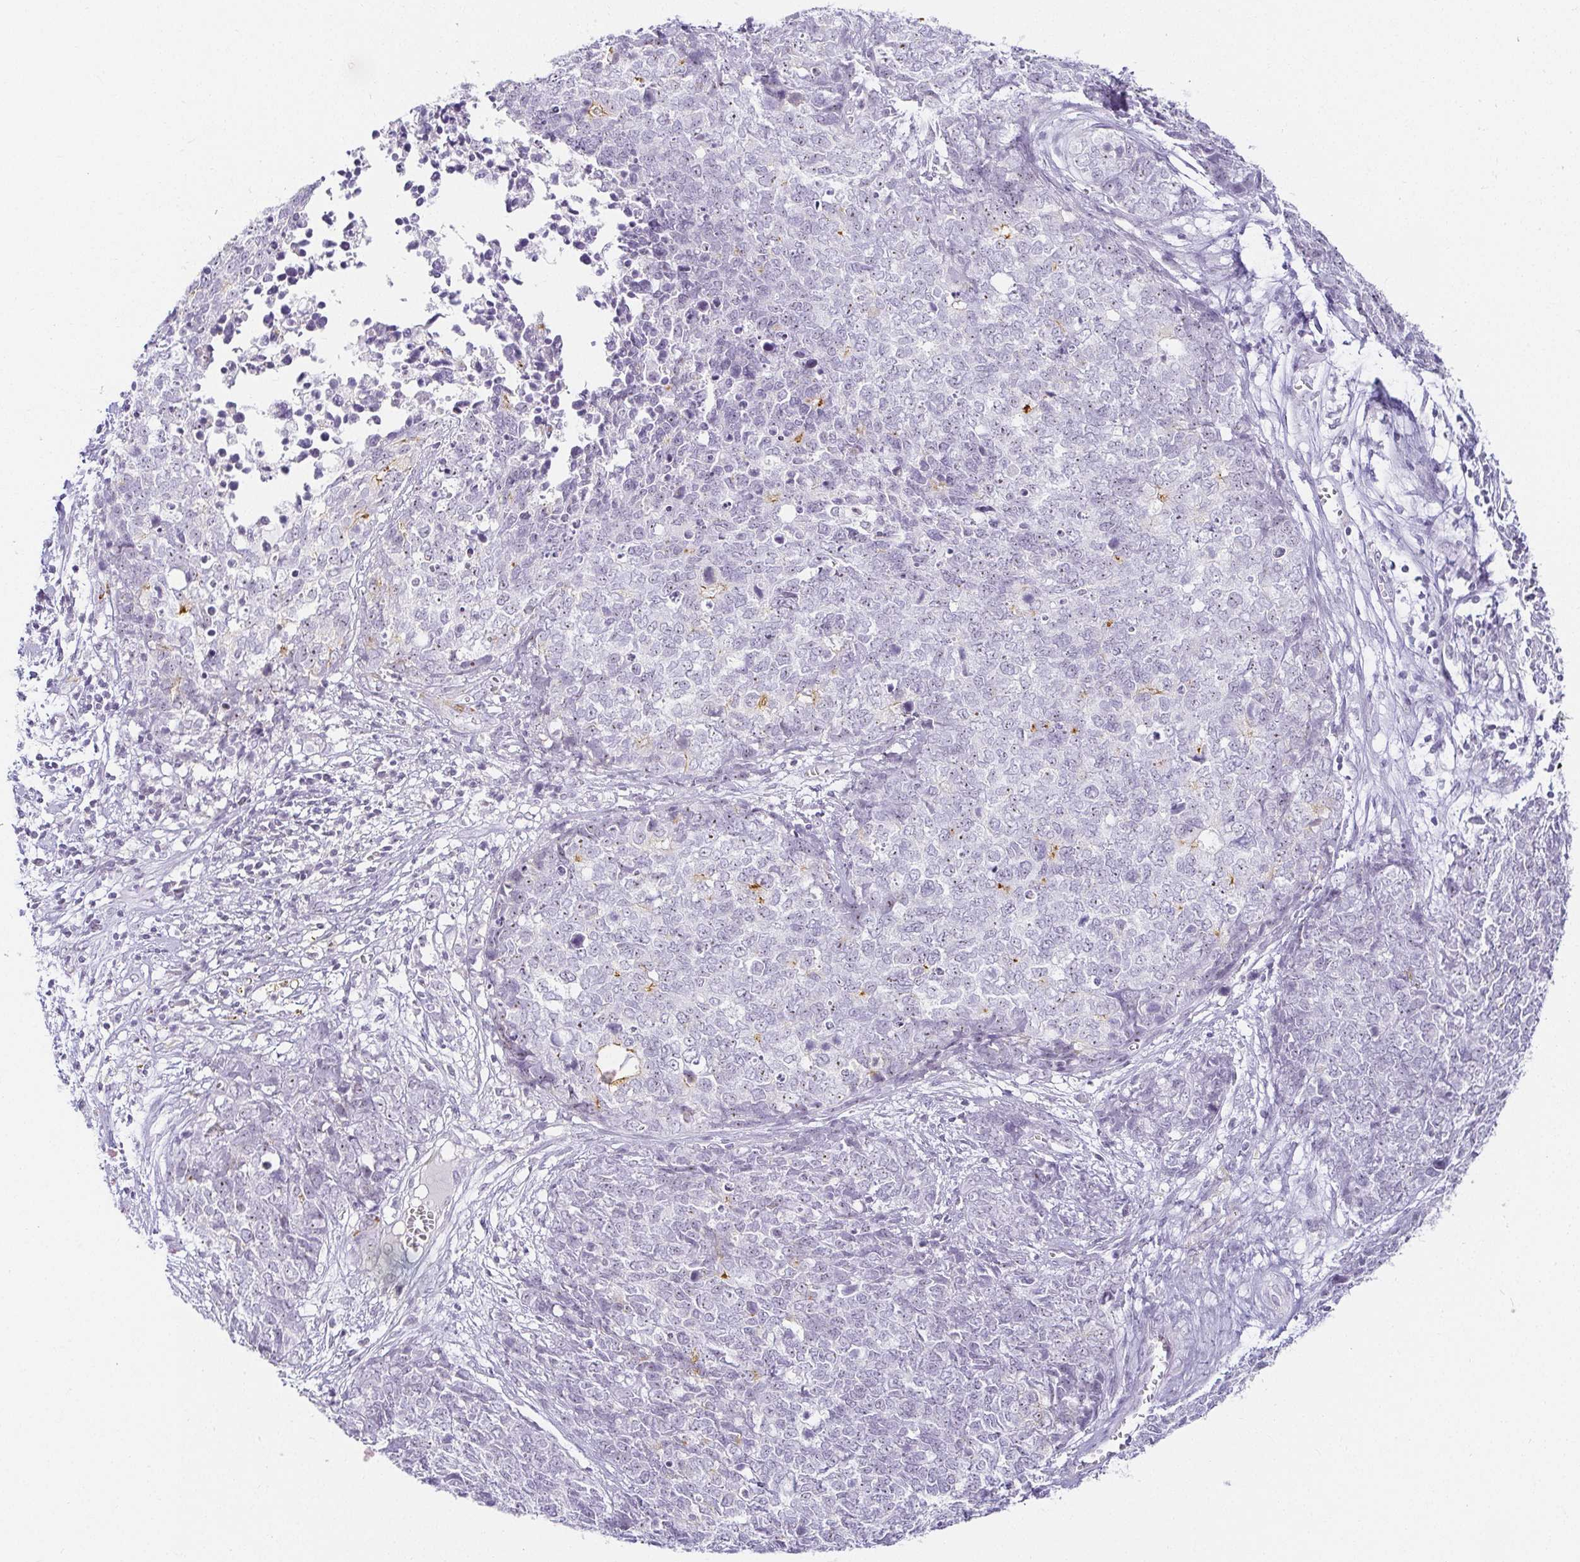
{"staining": {"intensity": "moderate", "quantity": "<25%", "location": "cytoplasmic/membranous"}, "tissue": "cervical cancer", "cell_type": "Tumor cells", "image_type": "cancer", "snomed": [{"axis": "morphology", "description": "Adenocarcinoma, NOS"}, {"axis": "topography", "description": "Cervix"}], "caption": "Protein analysis of adenocarcinoma (cervical) tissue shows moderate cytoplasmic/membranous staining in about <25% of tumor cells. Nuclei are stained in blue.", "gene": "ACAN", "patient": {"sex": "female", "age": 63}}